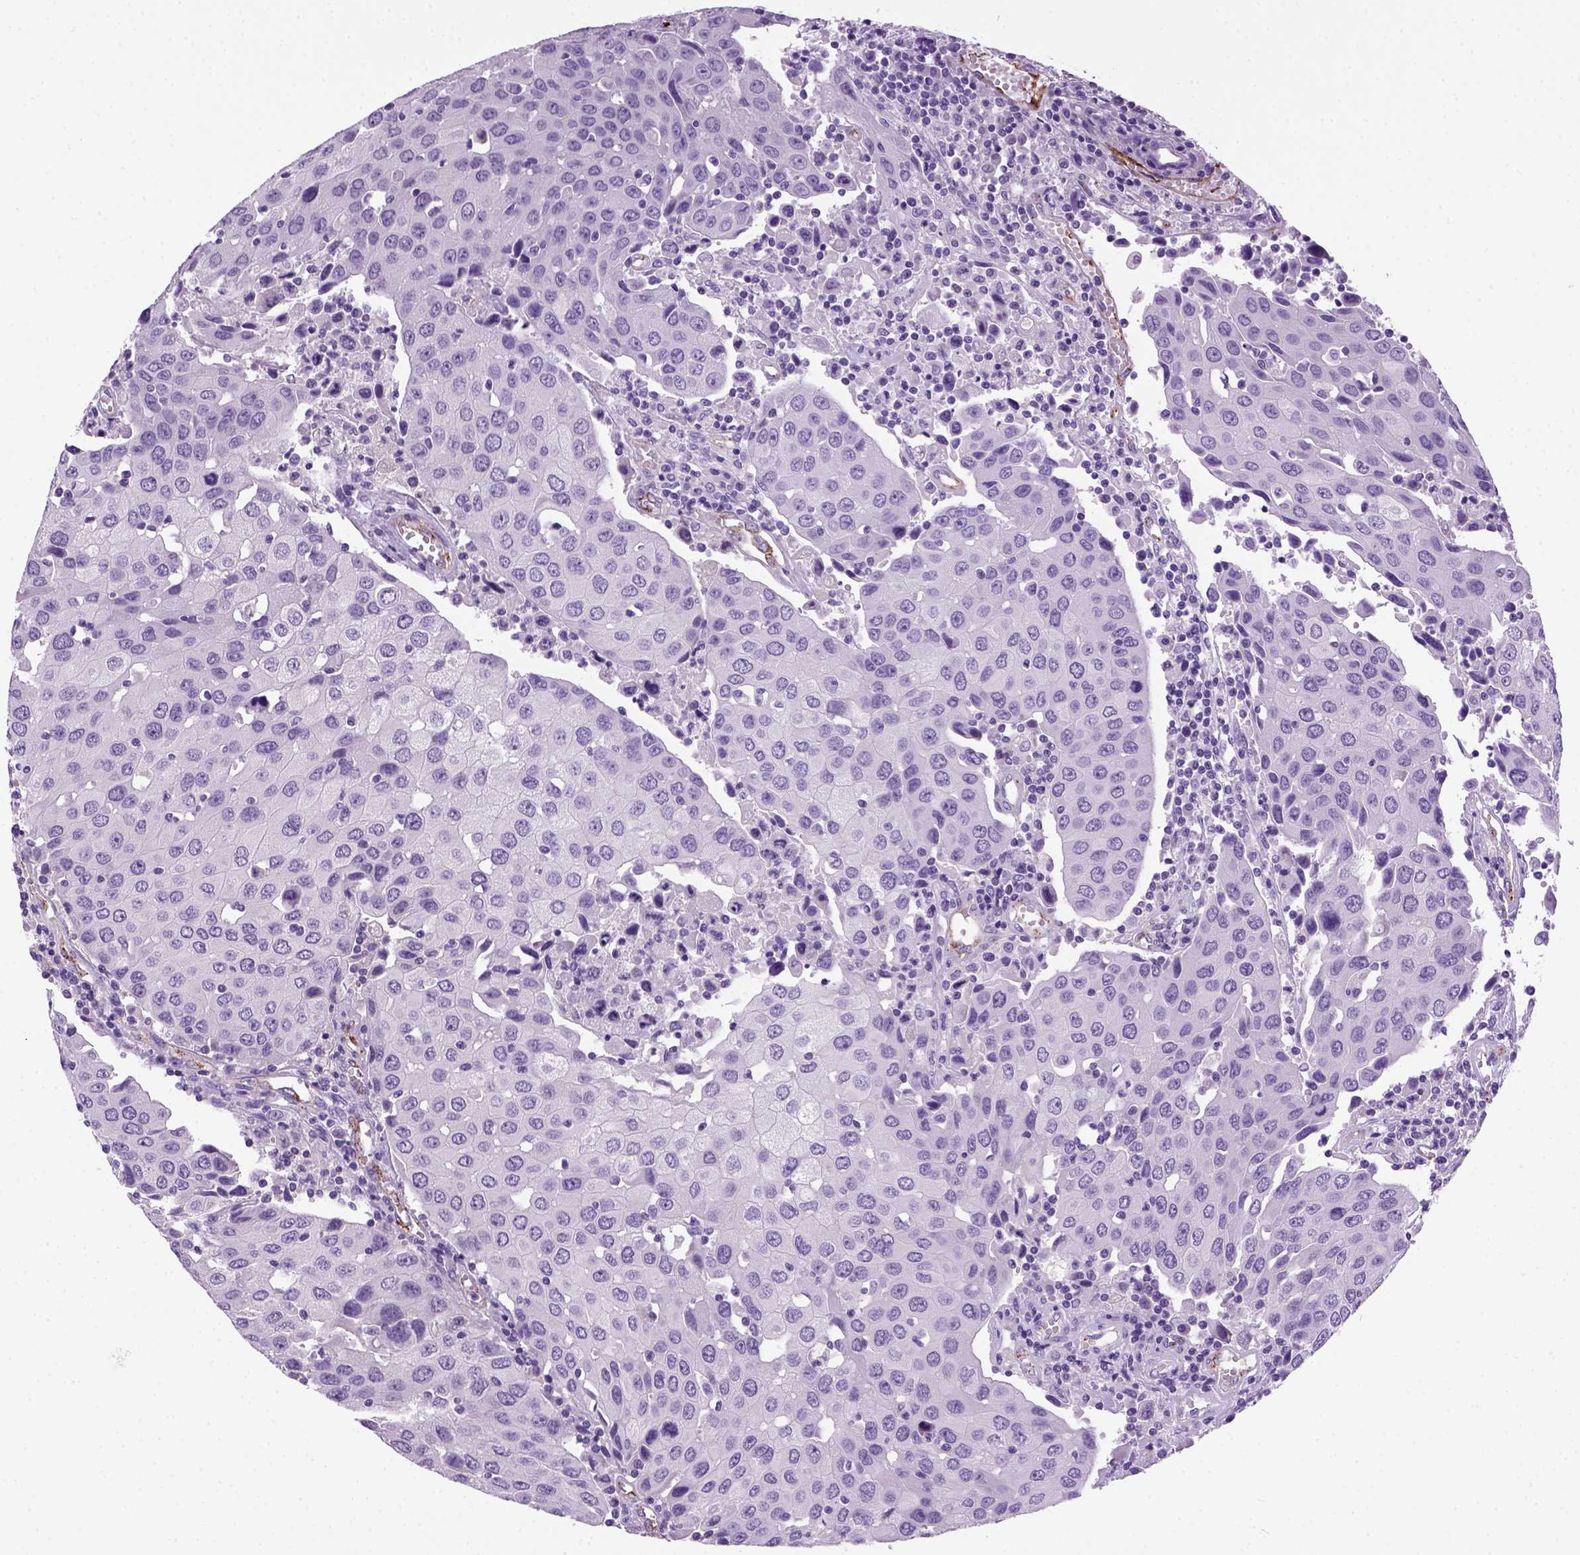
{"staining": {"intensity": "negative", "quantity": "none", "location": "none"}, "tissue": "urothelial cancer", "cell_type": "Tumor cells", "image_type": "cancer", "snomed": [{"axis": "morphology", "description": "Urothelial carcinoma, High grade"}, {"axis": "topography", "description": "Urinary bladder"}], "caption": "A histopathology image of human urothelial cancer is negative for staining in tumor cells.", "gene": "VWF", "patient": {"sex": "female", "age": 85}}